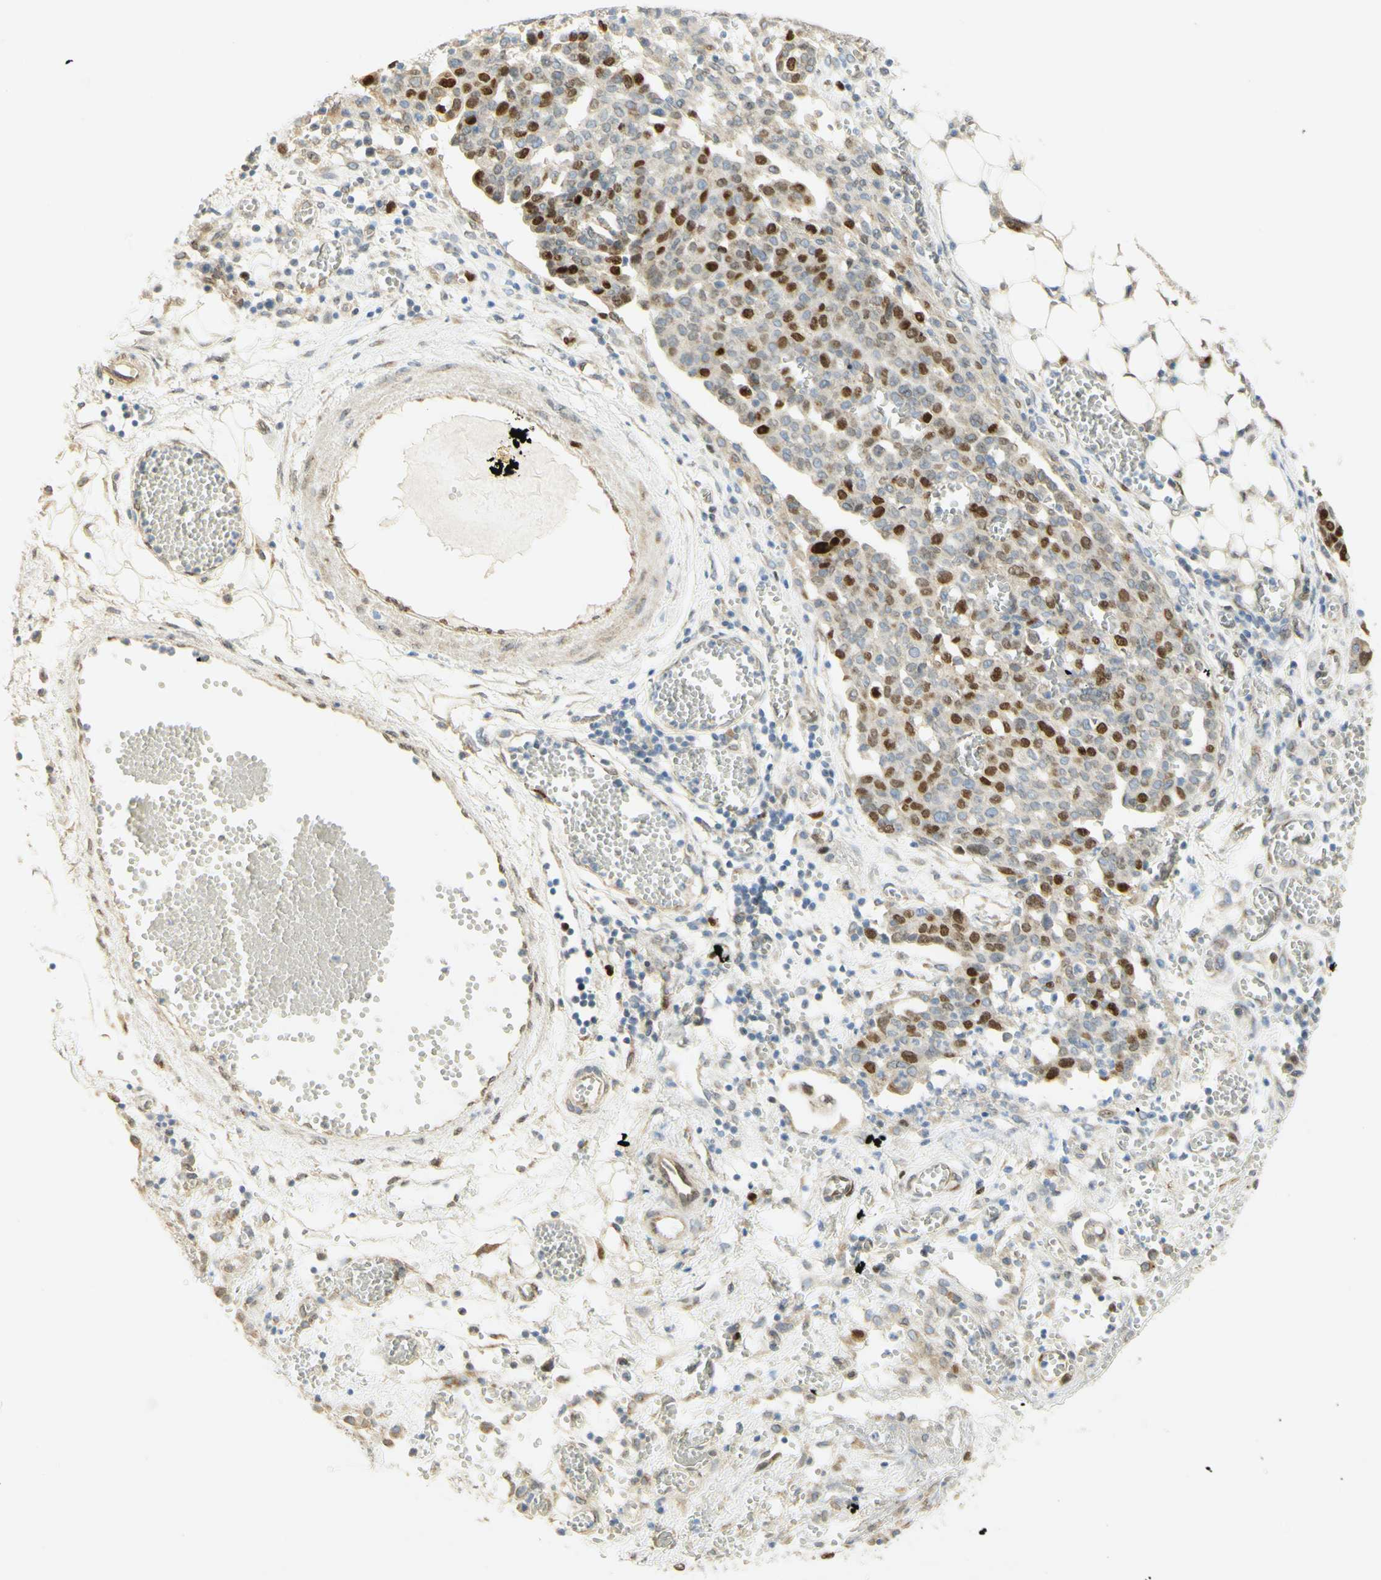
{"staining": {"intensity": "strong", "quantity": "25%-75%", "location": "nuclear"}, "tissue": "ovarian cancer", "cell_type": "Tumor cells", "image_type": "cancer", "snomed": [{"axis": "morphology", "description": "Cystadenocarcinoma, serous, NOS"}, {"axis": "topography", "description": "Soft tissue"}, {"axis": "topography", "description": "Ovary"}], "caption": "Protein expression by immunohistochemistry (IHC) displays strong nuclear expression in about 25%-75% of tumor cells in ovarian cancer (serous cystadenocarcinoma).", "gene": "E2F1", "patient": {"sex": "female", "age": 57}}